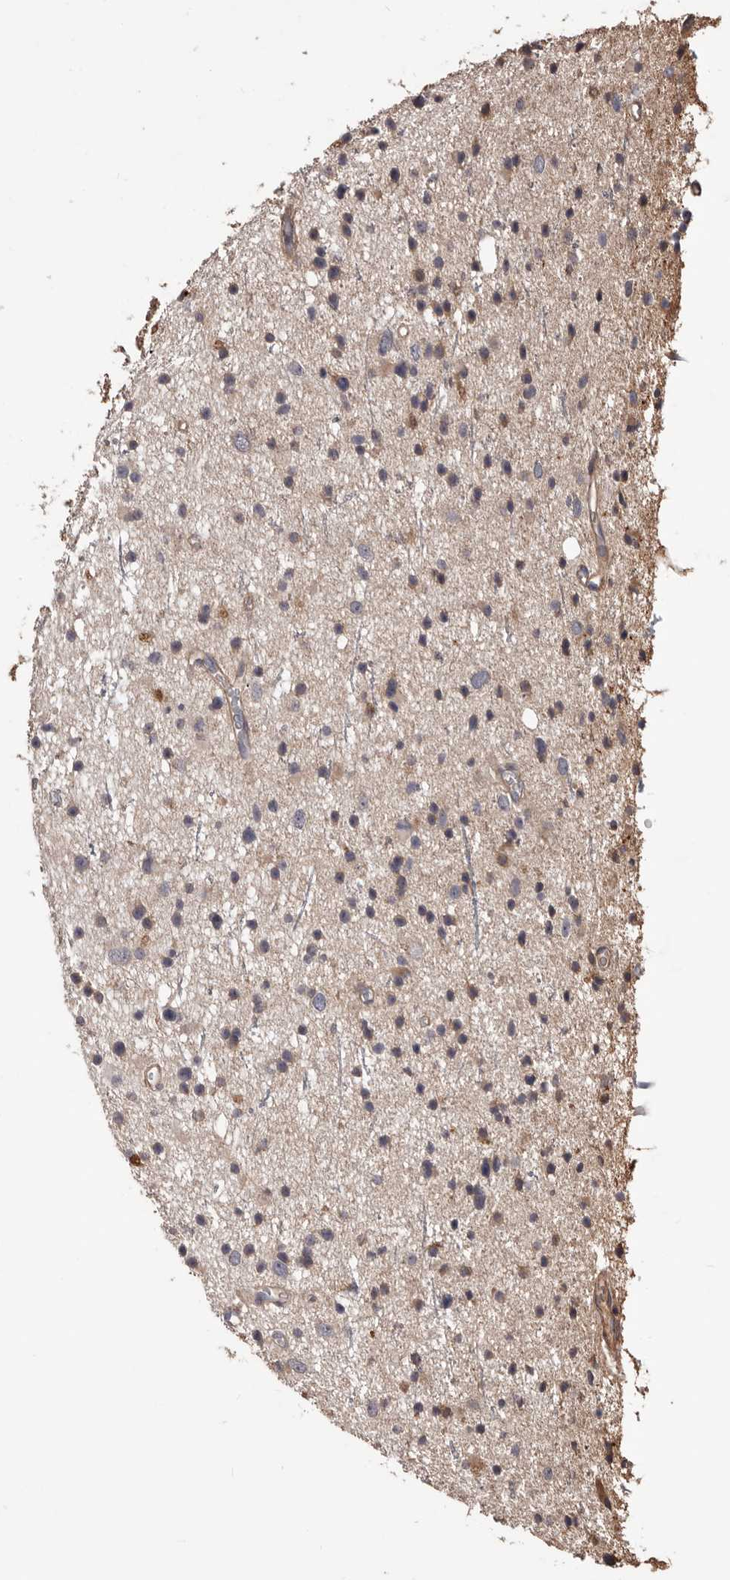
{"staining": {"intensity": "weak", "quantity": "<25%", "location": "cytoplasmic/membranous"}, "tissue": "glioma", "cell_type": "Tumor cells", "image_type": "cancer", "snomed": [{"axis": "morphology", "description": "Glioma, malignant, Low grade"}, {"axis": "topography", "description": "Cerebral cortex"}], "caption": "The micrograph demonstrates no staining of tumor cells in malignant glioma (low-grade).", "gene": "ADAMTS2", "patient": {"sex": "female", "age": 39}}